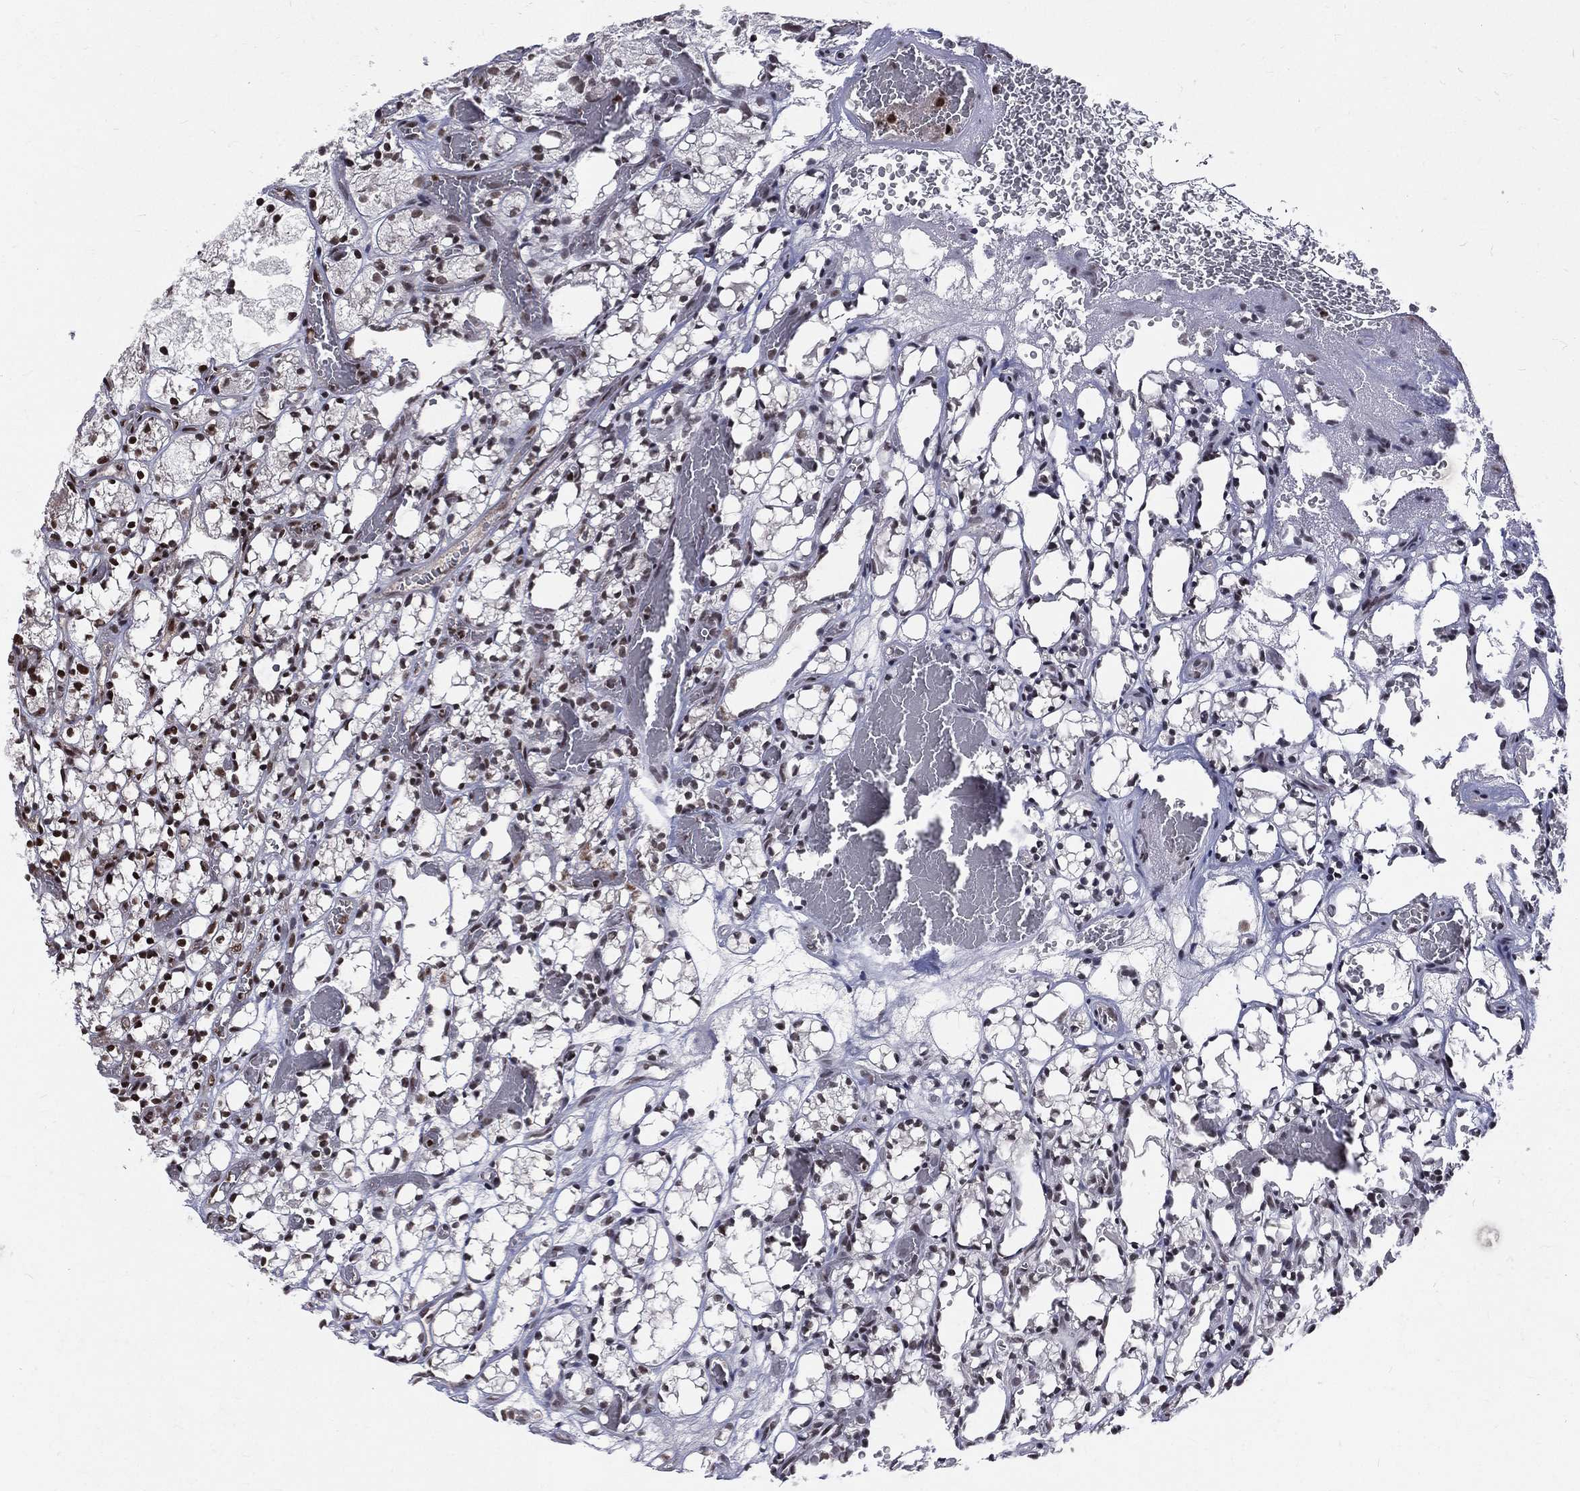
{"staining": {"intensity": "moderate", "quantity": "25%-75%", "location": "nuclear"}, "tissue": "renal cancer", "cell_type": "Tumor cells", "image_type": "cancer", "snomed": [{"axis": "morphology", "description": "Adenocarcinoma, NOS"}, {"axis": "topography", "description": "Kidney"}], "caption": "Protein analysis of renal cancer (adenocarcinoma) tissue exhibits moderate nuclear positivity in approximately 25%-75% of tumor cells.", "gene": "SMC3", "patient": {"sex": "female", "age": 69}}